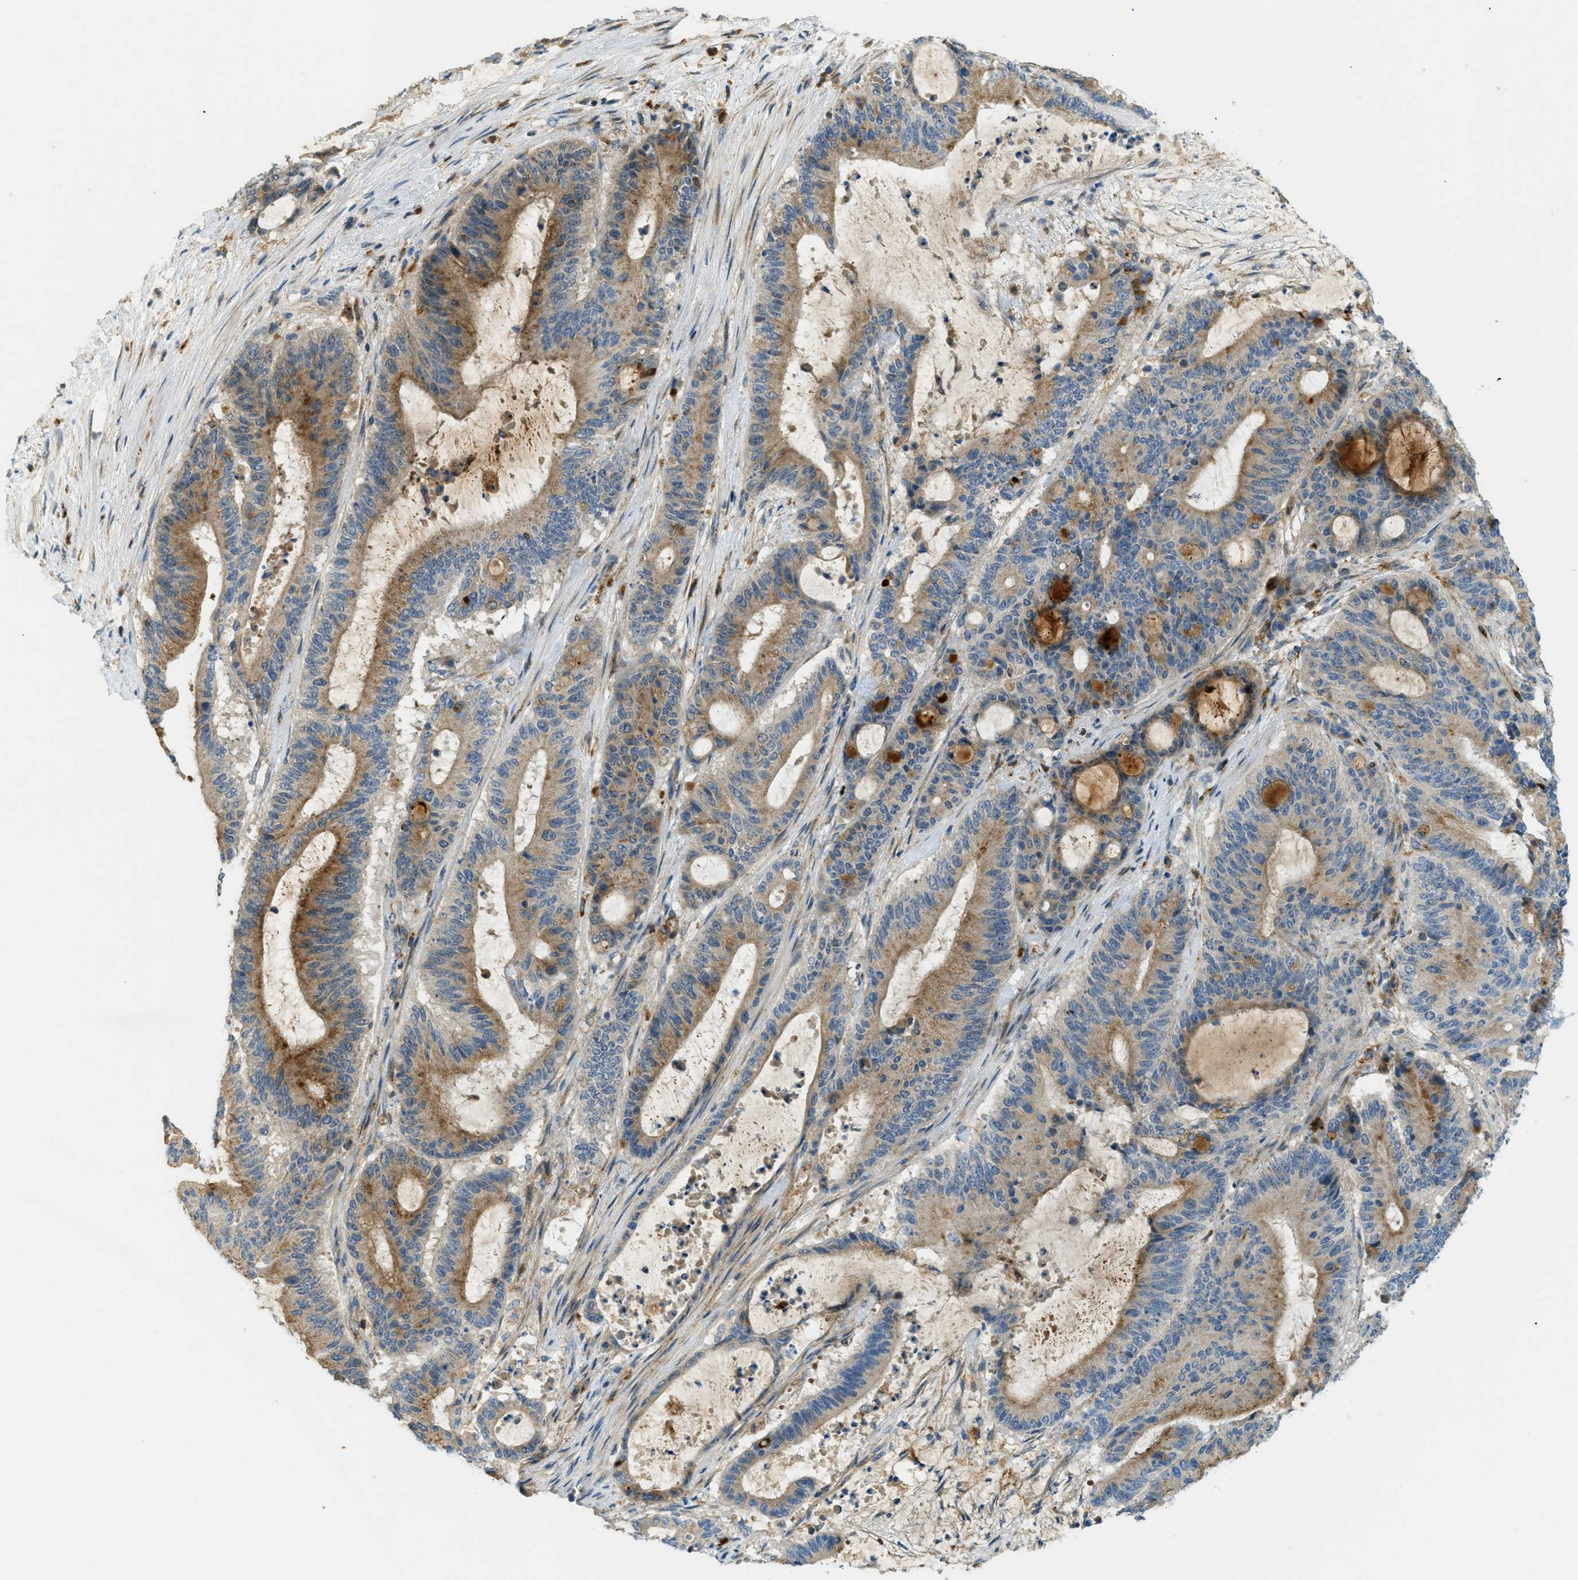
{"staining": {"intensity": "moderate", "quantity": ">75%", "location": "cytoplasmic/membranous"}, "tissue": "liver cancer", "cell_type": "Tumor cells", "image_type": "cancer", "snomed": [{"axis": "morphology", "description": "Cholangiocarcinoma"}, {"axis": "topography", "description": "Liver"}], "caption": "Liver cancer (cholangiocarcinoma) stained for a protein demonstrates moderate cytoplasmic/membranous positivity in tumor cells.", "gene": "PLBD2", "patient": {"sex": "female", "age": 73}}